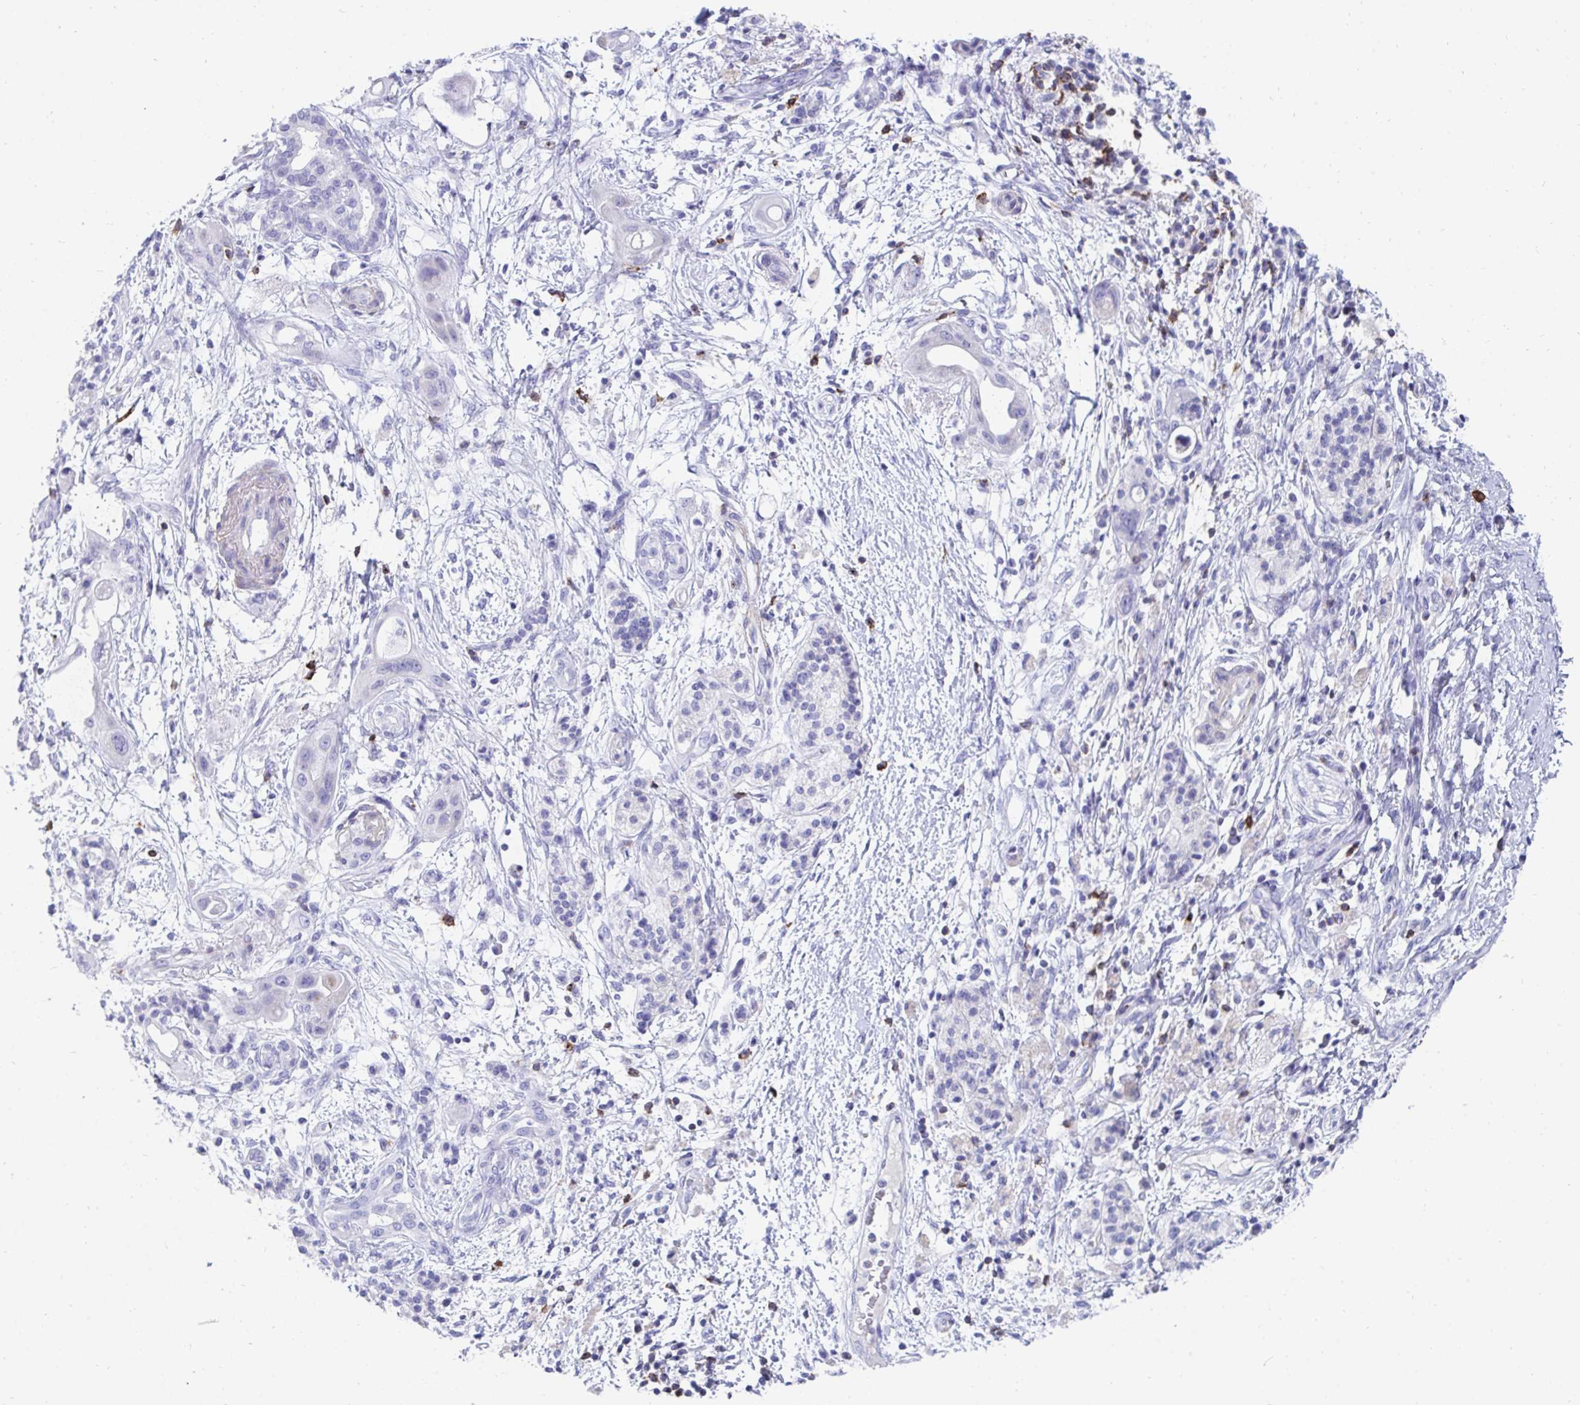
{"staining": {"intensity": "negative", "quantity": "none", "location": "none"}, "tissue": "pancreatic cancer", "cell_type": "Tumor cells", "image_type": "cancer", "snomed": [{"axis": "morphology", "description": "Adenocarcinoma, NOS"}, {"axis": "topography", "description": "Pancreas"}], "caption": "Immunohistochemistry micrograph of neoplastic tissue: human pancreatic cancer (adenocarcinoma) stained with DAB (3,3'-diaminobenzidine) shows no significant protein staining in tumor cells.", "gene": "CD7", "patient": {"sex": "male", "age": 68}}